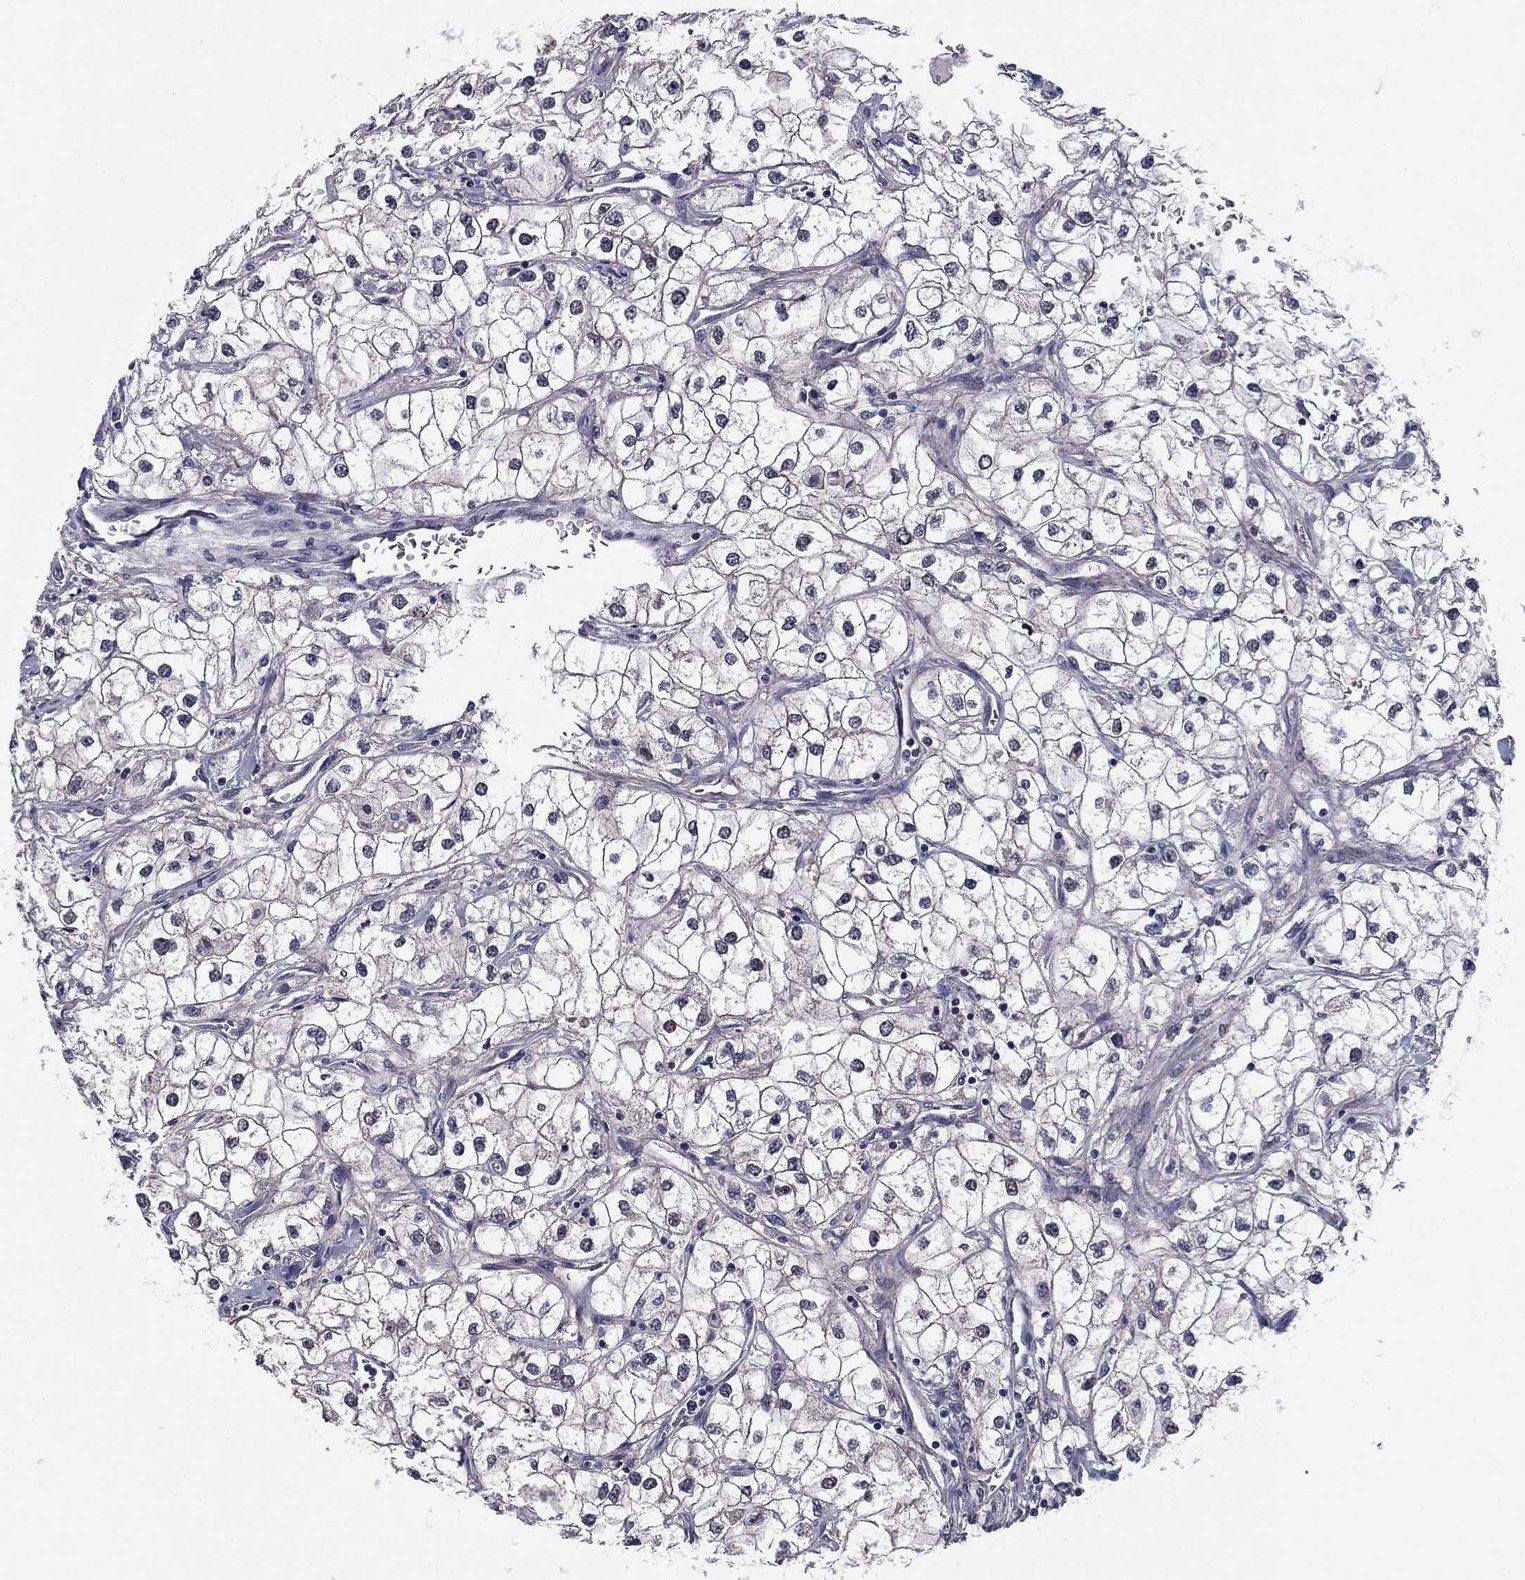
{"staining": {"intensity": "negative", "quantity": "none", "location": "none"}, "tissue": "renal cancer", "cell_type": "Tumor cells", "image_type": "cancer", "snomed": [{"axis": "morphology", "description": "Adenocarcinoma, NOS"}, {"axis": "topography", "description": "Kidney"}], "caption": "A high-resolution micrograph shows immunohistochemistry (IHC) staining of renal cancer (adenocarcinoma), which reveals no significant positivity in tumor cells.", "gene": "REXO5", "patient": {"sex": "male", "age": 59}}